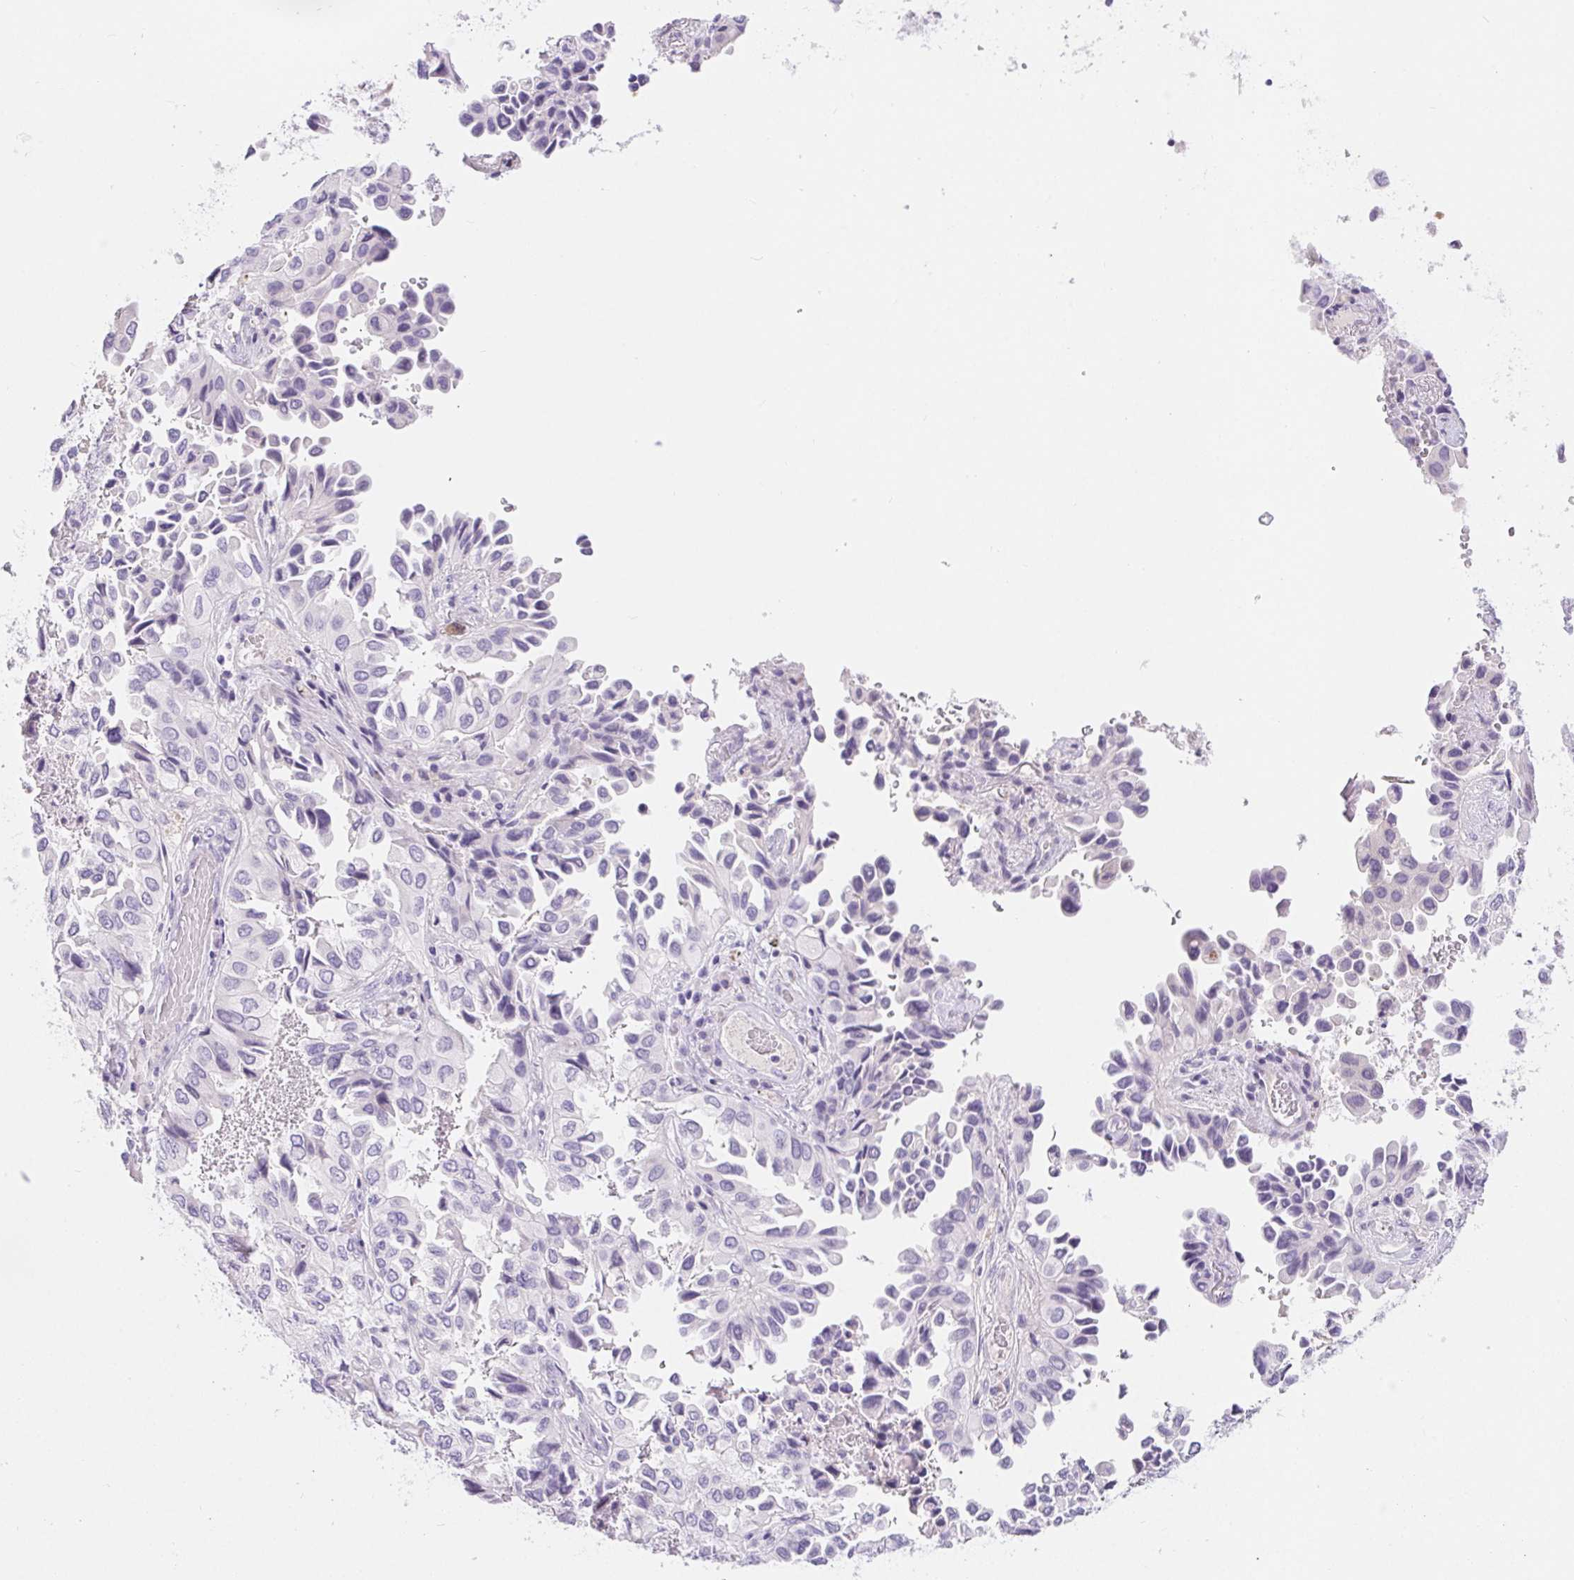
{"staining": {"intensity": "negative", "quantity": "none", "location": "none"}, "tissue": "lung cancer", "cell_type": "Tumor cells", "image_type": "cancer", "snomed": [{"axis": "morphology", "description": "Aneuploidy"}, {"axis": "morphology", "description": "Adenocarcinoma, NOS"}, {"axis": "morphology", "description": "Adenocarcinoma, metastatic, NOS"}, {"axis": "topography", "description": "Lymph node"}, {"axis": "topography", "description": "Lung"}], "caption": "An immunohistochemistry histopathology image of metastatic adenocarcinoma (lung) is shown. There is no staining in tumor cells of metastatic adenocarcinoma (lung). (DAB (3,3'-diaminobenzidine) IHC with hematoxylin counter stain).", "gene": "CLDN16", "patient": {"sex": "female", "age": 48}}